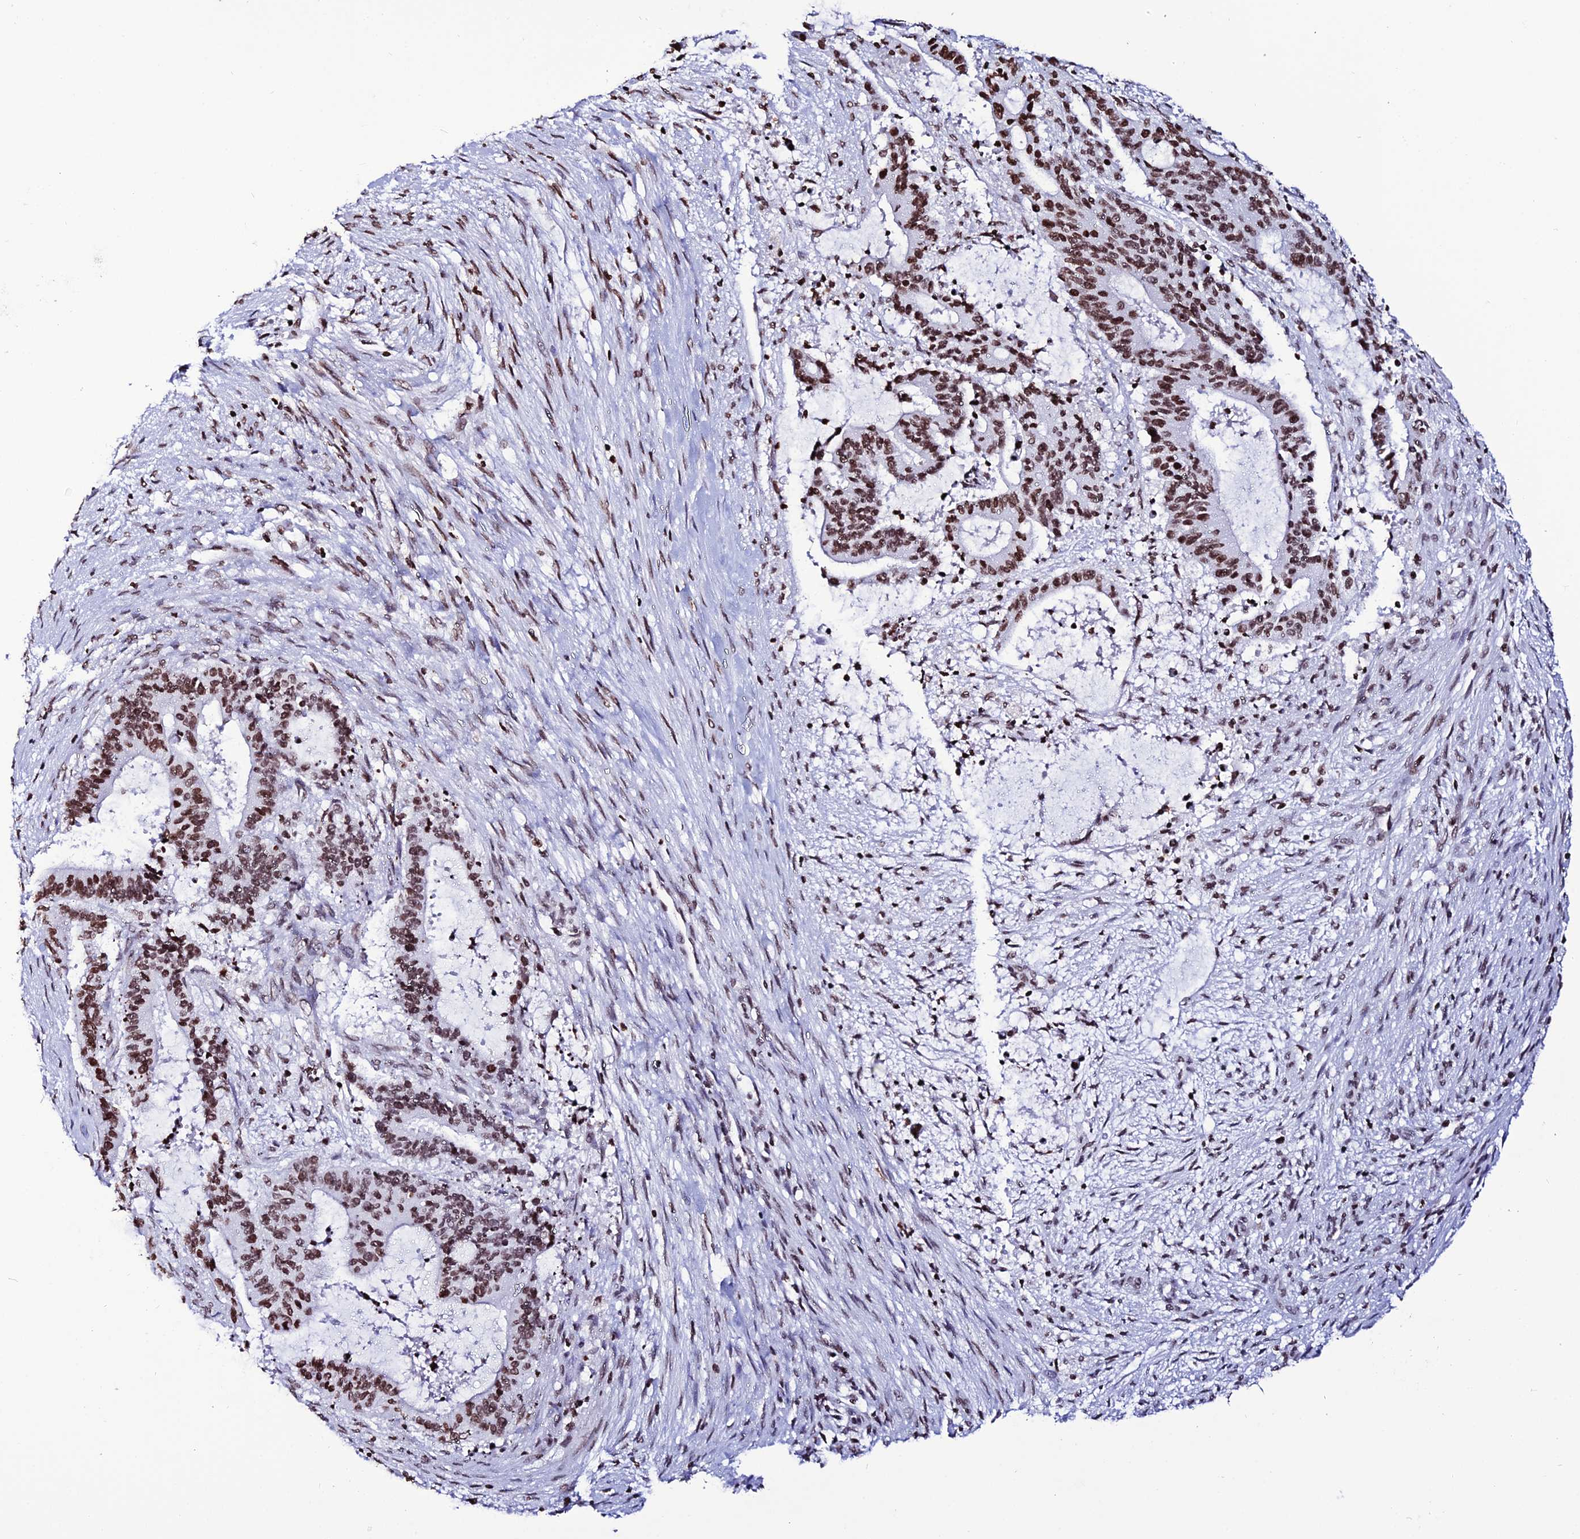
{"staining": {"intensity": "strong", "quantity": ">75%", "location": "nuclear"}, "tissue": "liver cancer", "cell_type": "Tumor cells", "image_type": "cancer", "snomed": [{"axis": "morphology", "description": "Normal tissue, NOS"}, {"axis": "morphology", "description": "Cholangiocarcinoma"}, {"axis": "topography", "description": "Liver"}, {"axis": "topography", "description": "Peripheral nerve tissue"}], "caption": "Cholangiocarcinoma (liver) stained for a protein shows strong nuclear positivity in tumor cells.", "gene": "MACROH2A2", "patient": {"sex": "female", "age": 73}}